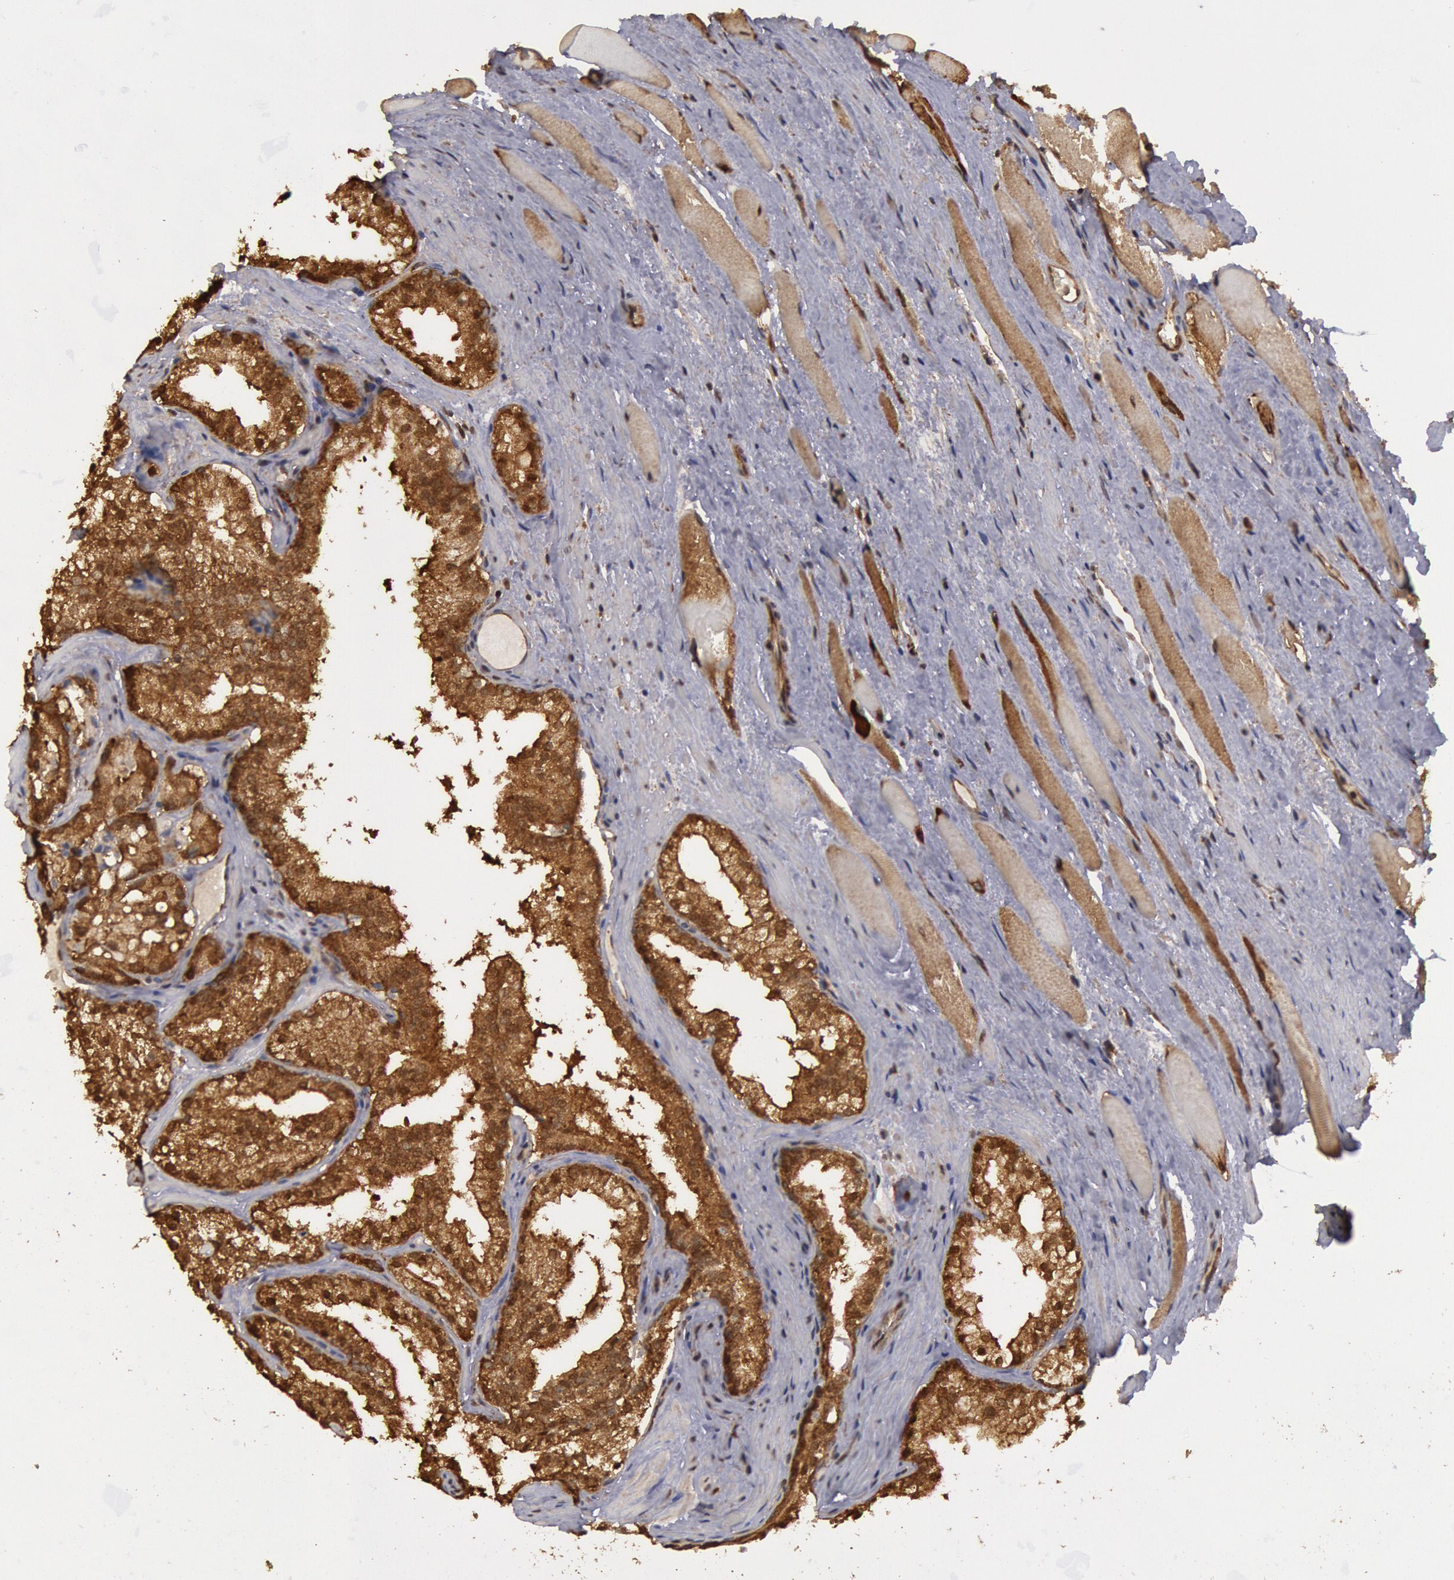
{"staining": {"intensity": "strong", "quantity": ">75%", "location": "cytoplasmic/membranous"}, "tissue": "prostate cancer", "cell_type": "Tumor cells", "image_type": "cancer", "snomed": [{"axis": "morphology", "description": "Adenocarcinoma, Medium grade"}, {"axis": "topography", "description": "Prostate"}], "caption": "Immunohistochemistry (DAB) staining of adenocarcinoma (medium-grade) (prostate) reveals strong cytoplasmic/membranous protein positivity in approximately >75% of tumor cells.", "gene": "USP14", "patient": {"sex": "male", "age": 72}}